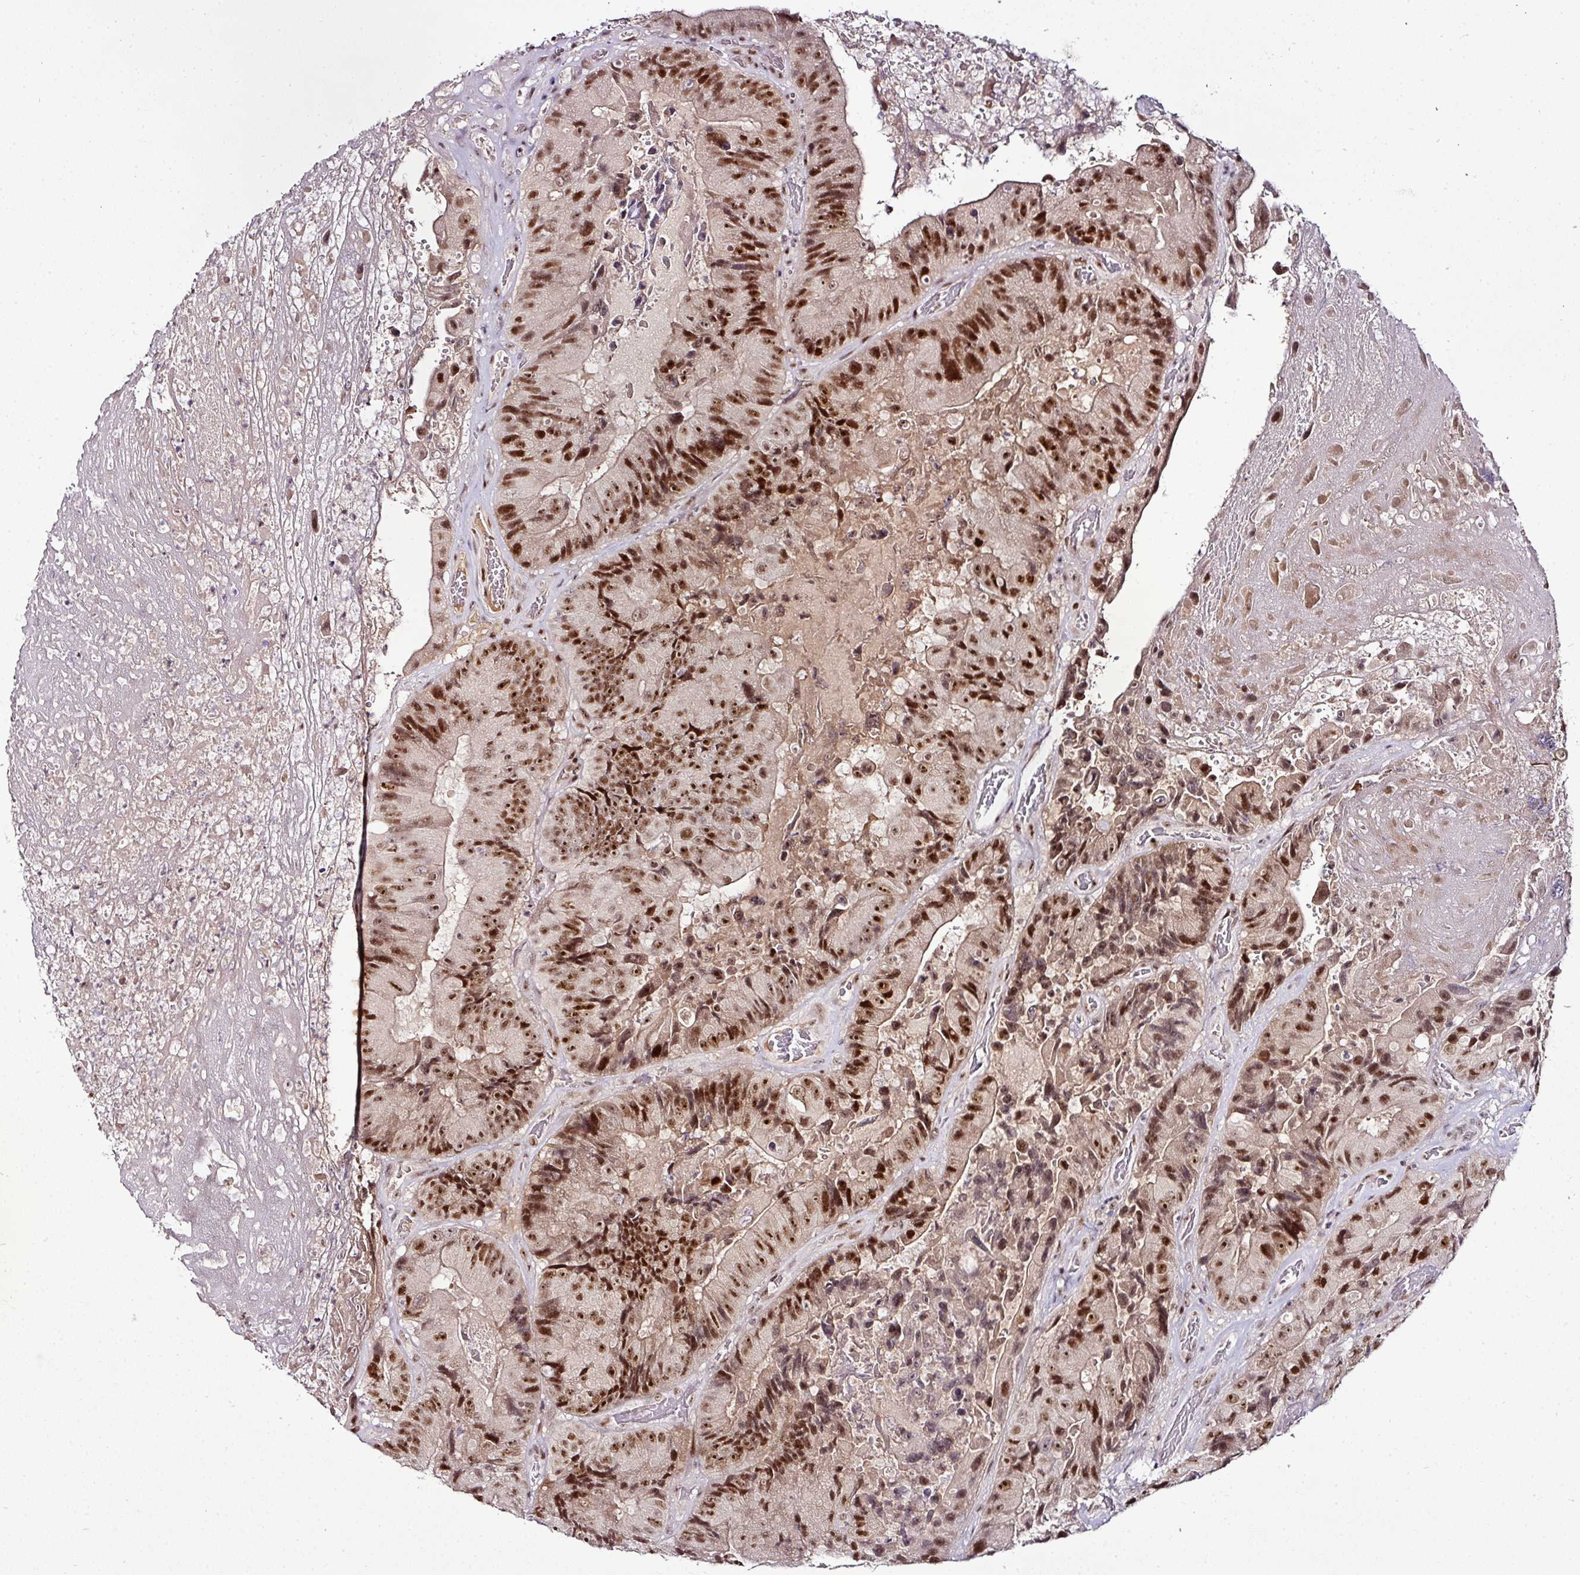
{"staining": {"intensity": "strong", "quantity": ">75%", "location": "nuclear"}, "tissue": "colorectal cancer", "cell_type": "Tumor cells", "image_type": "cancer", "snomed": [{"axis": "morphology", "description": "Adenocarcinoma, NOS"}, {"axis": "topography", "description": "Colon"}], "caption": "This is an image of immunohistochemistry (IHC) staining of colorectal cancer (adenocarcinoma), which shows strong positivity in the nuclear of tumor cells.", "gene": "KLF16", "patient": {"sex": "female", "age": 86}}